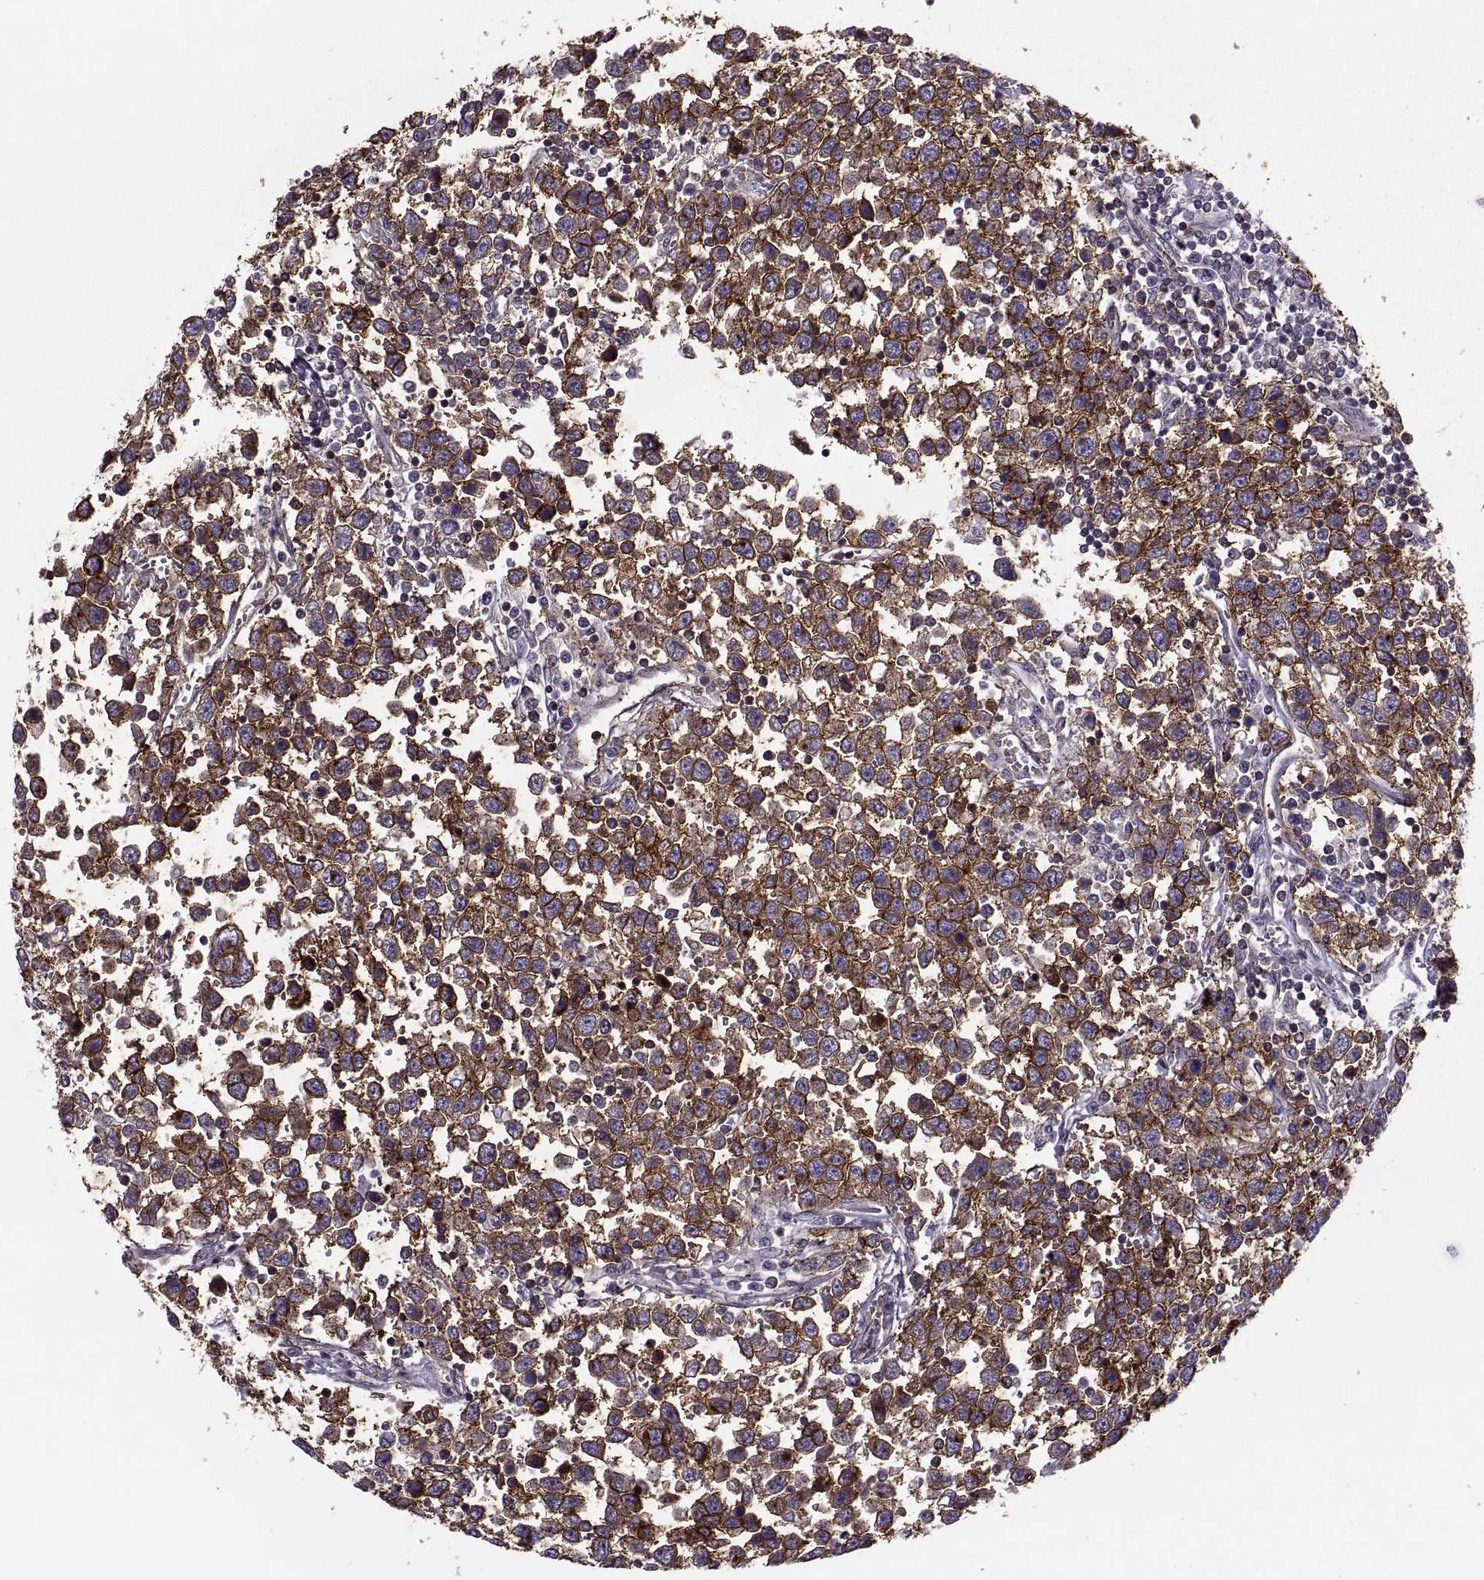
{"staining": {"intensity": "strong", "quantity": ">75%", "location": "cytoplasmic/membranous"}, "tissue": "testis cancer", "cell_type": "Tumor cells", "image_type": "cancer", "snomed": [{"axis": "morphology", "description": "Seminoma, NOS"}, {"axis": "topography", "description": "Testis"}], "caption": "Seminoma (testis) stained with DAB (3,3'-diaminobenzidine) IHC exhibits high levels of strong cytoplasmic/membranous staining in approximately >75% of tumor cells. (Brightfield microscopy of DAB IHC at high magnification).", "gene": "SLC2A3", "patient": {"sex": "male", "age": 34}}